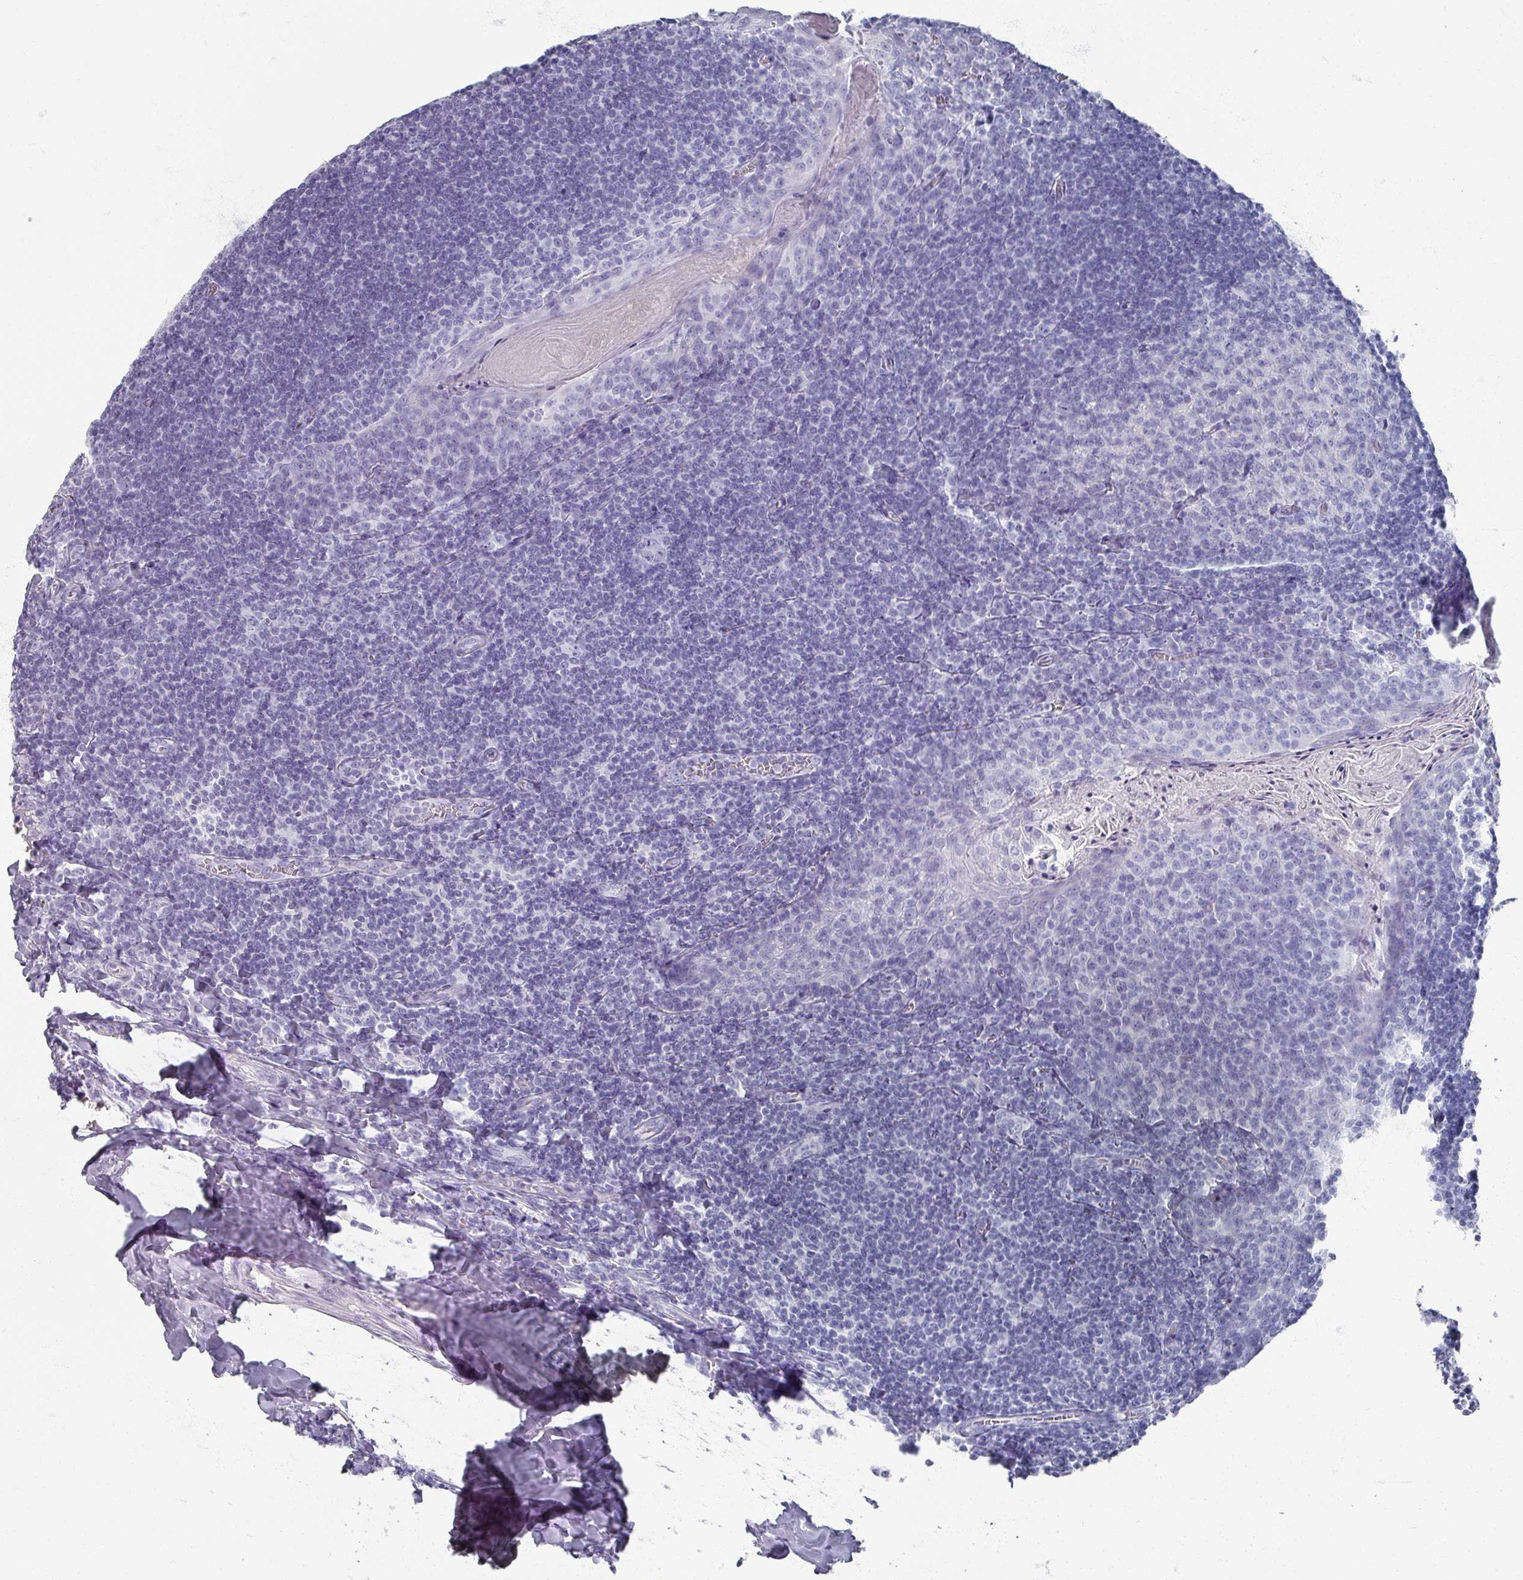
{"staining": {"intensity": "negative", "quantity": "none", "location": "none"}, "tissue": "tonsil", "cell_type": "Germinal center cells", "image_type": "normal", "snomed": [{"axis": "morphology", "description": "Normal tissue, NOS"}, {"axis": "topography", "description": "Tonsil"}], "caption": "IHC of normal human tonsil displays no positivity in germinal center cells.", "gene": "OMG", "patient": {"sex": "male", "age": 27}}